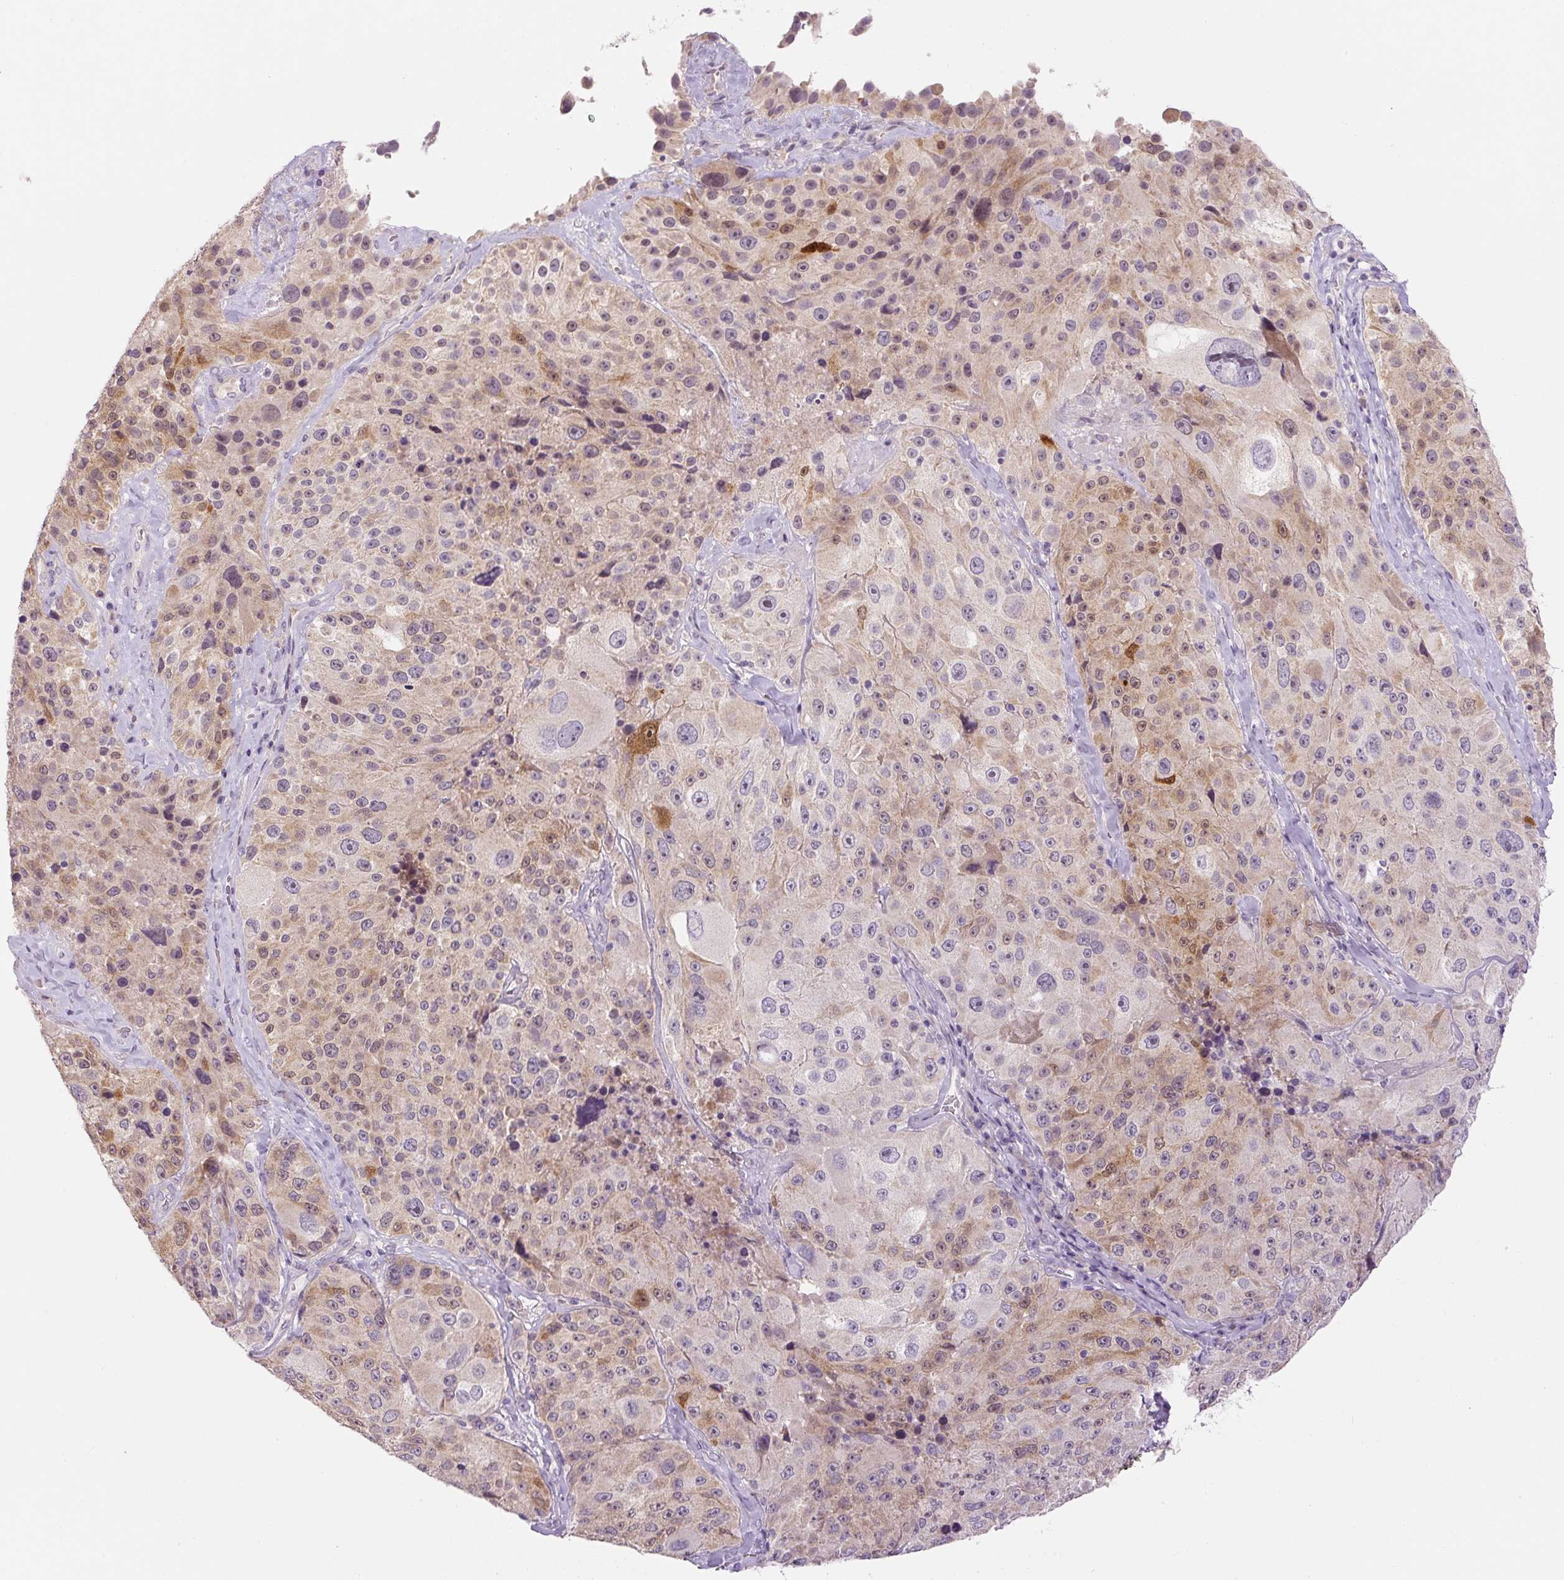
{"staining": {"intensity": "moderate", "quantity": "<25%", "location": "cytoplasmic/membranous,nuclear"}, "tissue": "melanoma", "cell_type": "Tumor cells", "image_type": "cancer", "snomed": [{"axis": "morphology", "description": "Malignant melanoma, Metastatic site"}, {"axis": "topography", "description": "Lymph node"}], "caption": "A photomicrograph showing moderate cytoplasmic/membranous and nuclear positivity in approximately <25% of tumor cells in melanoma, as visualized by brown immunohistochemical staining.", "gene": "FABP7", "patient": {"sex": "male", "age": 62}}